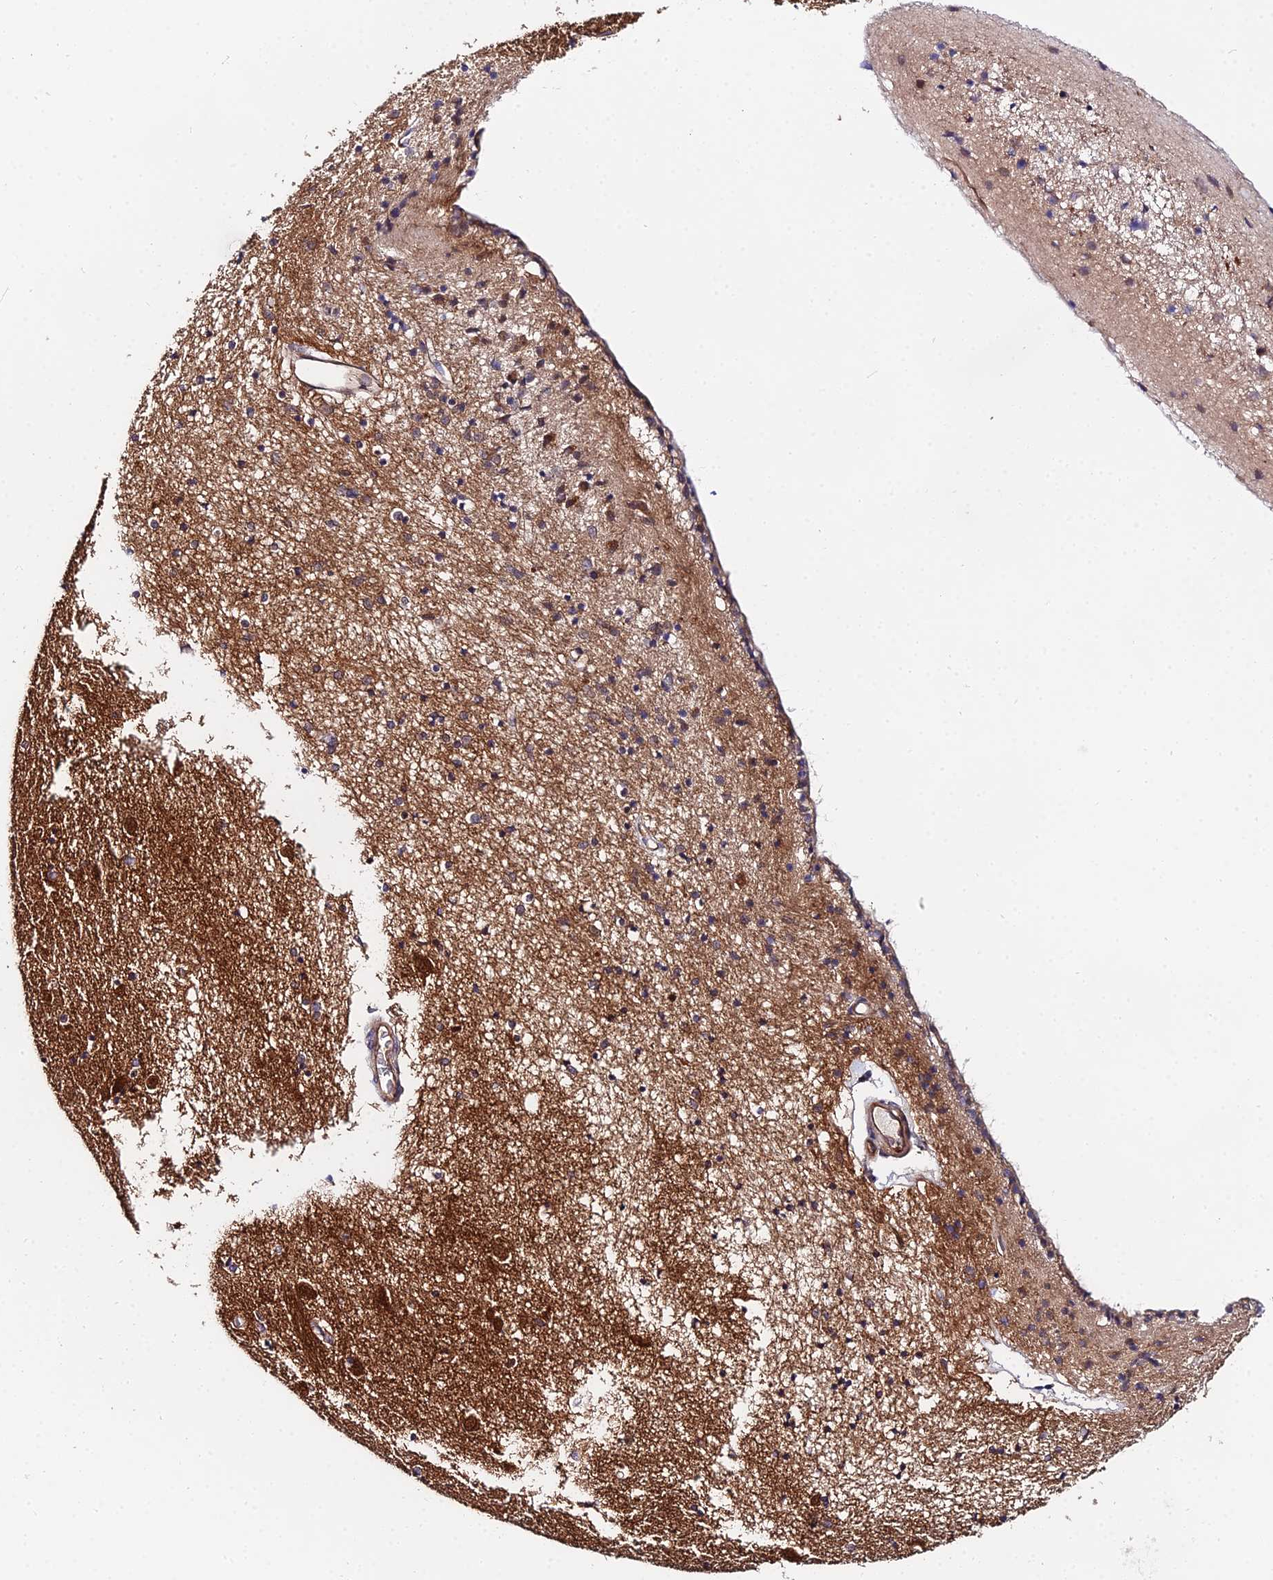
{"staining": {"intensity": "moderate", "quantity": "<25%", "location": "cytoplasmic/membranous"}, "tissue": "caudate", "cell_type": "Glial cells", "image_type": "normal", "snomed": [{"axis": "morphology", "description": "Normal tissue, NOS"}, {"axis": "topography", "description": "Lateral ventricle wall"}], "caption": "Immunohistochemical staining of normal caudate displays moderate cytoplasmic/membranous protein positivity in about <25% of glial cells. (DAB (3,3'-diaminobenzidine) IHC, brown staining for protein, blue staining for nuclei).", "gene": "PPP2R2A", "patient": {"sex": "female", "age": 54}}